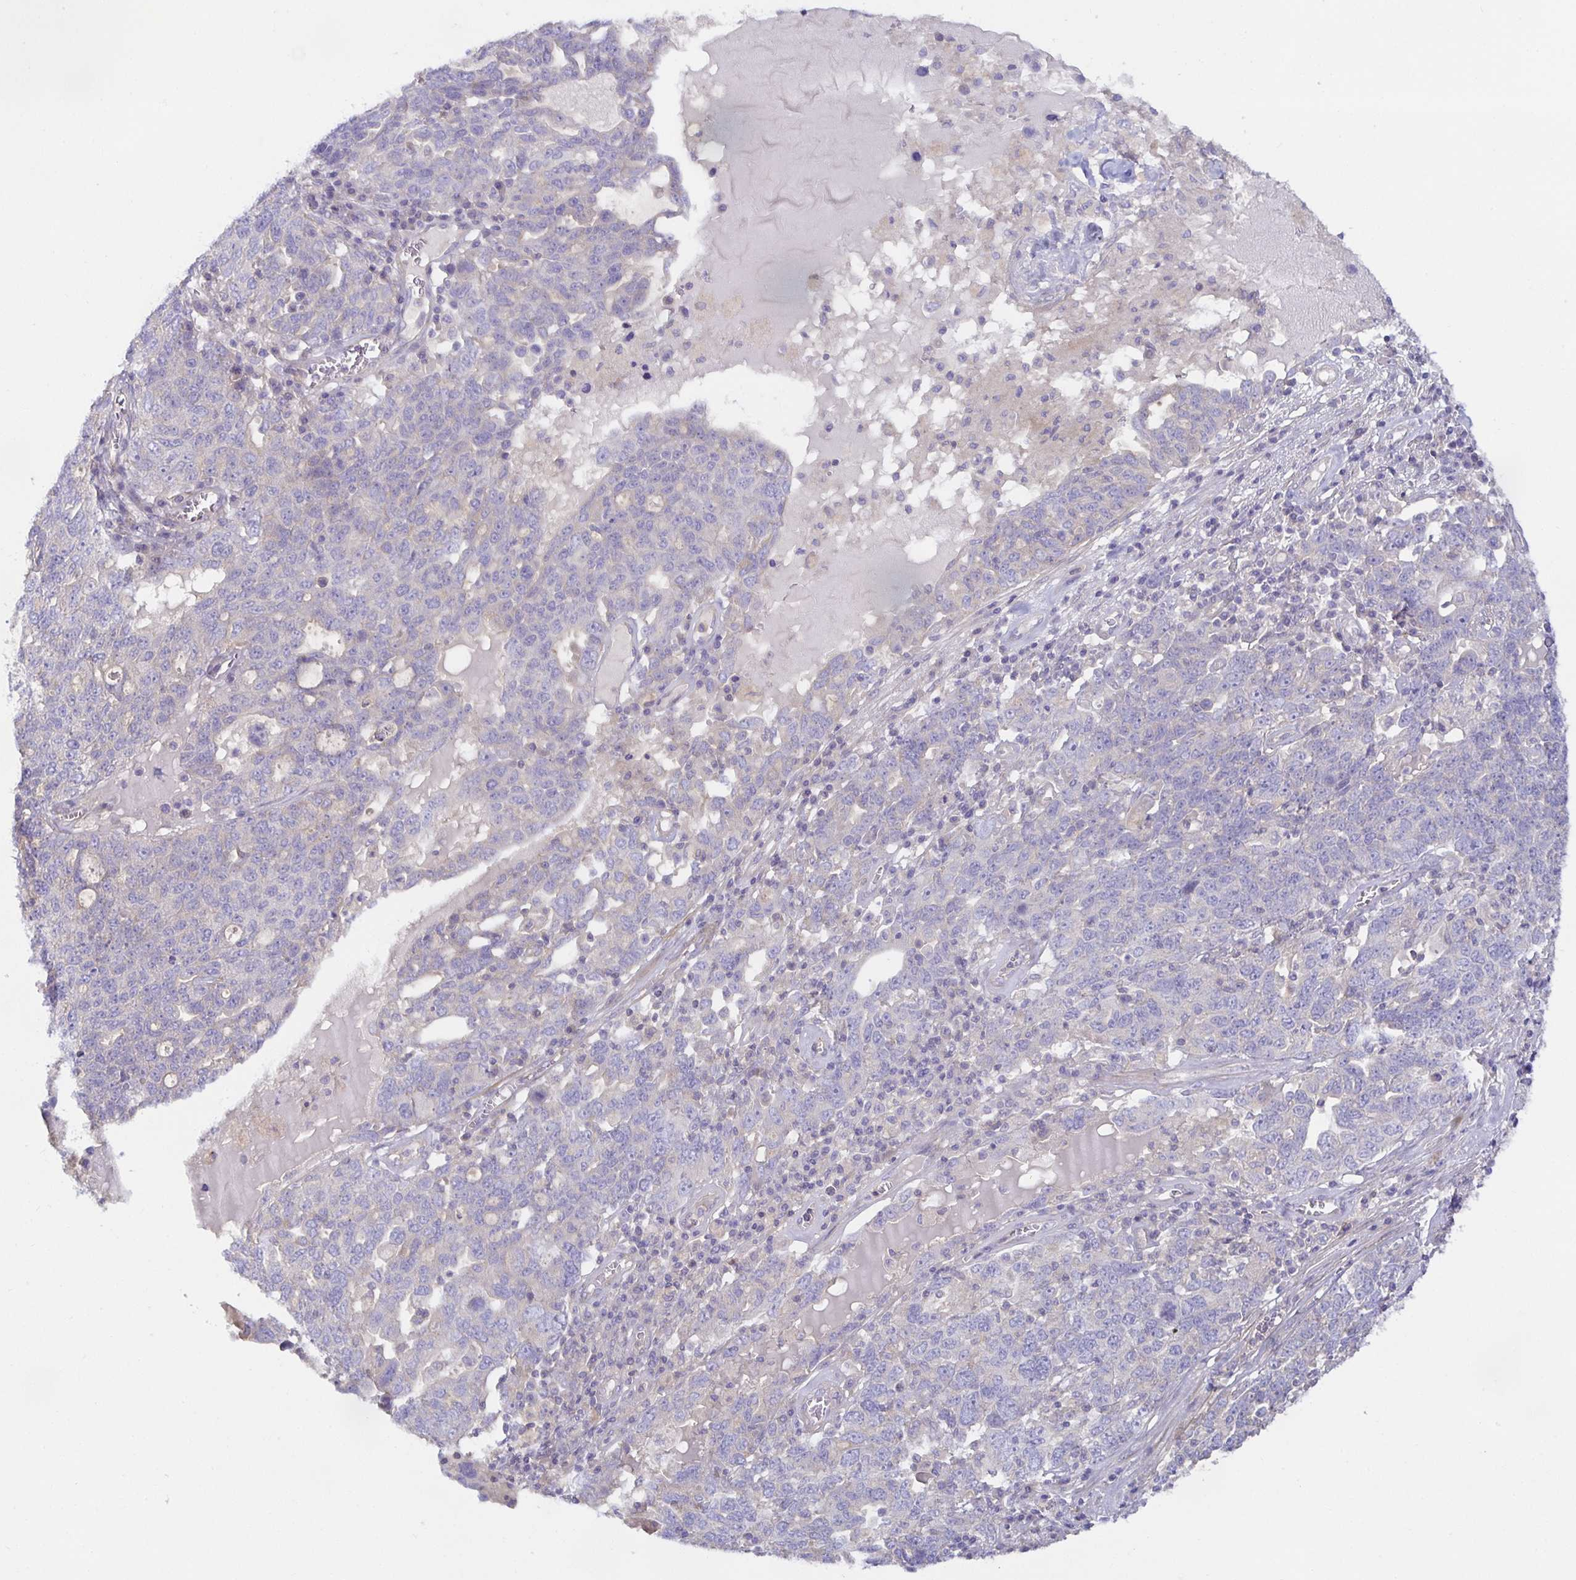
{"staining": {"intensity": "negative", "quantity": "none", "location": "none"}, "tissue": "ovarian cancer", "cell_type": "Tumor cells", "image_type": "cancer", "snomed": [{"axis": "morphology", "description": "Carcinoma, endometroid"}, {"axis": "topography", "description": "Ovary"}], "caption": "This is an IHC photomicrograph of human ovarian endometroid carcinoma. There is no staining in tumor cells.", "gene": "METTL22", "patient": {"sex": "female", "age": 62}}